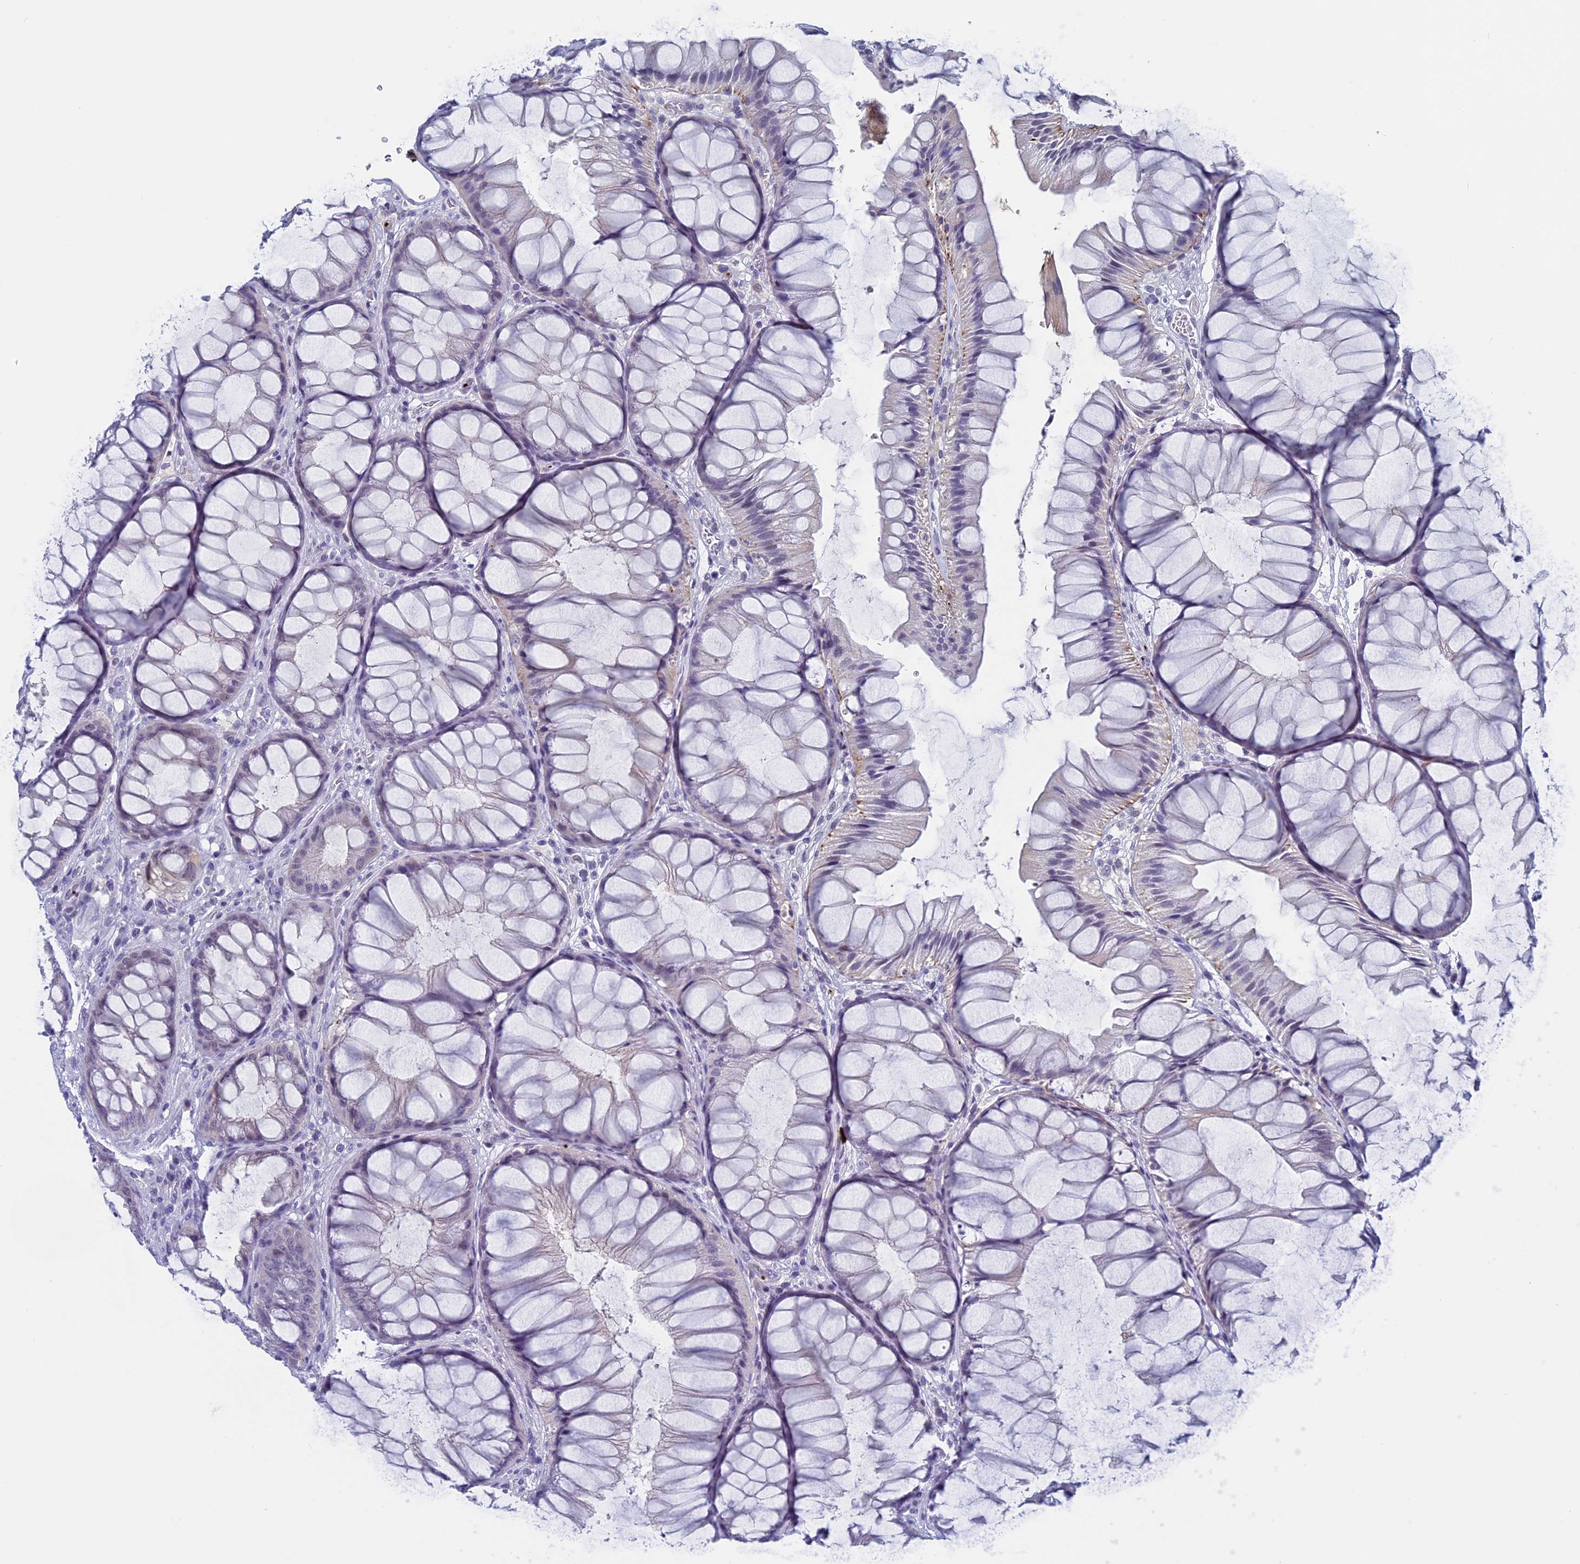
{"staining": {"intensity": "negative", "quantity": "none", "location": "none"}, "tissue": "colorectal cancer", "cell_type": "Tumor cells", "image_type": "cancer", "snomed": [{"axis": "morphology", "description": "Adenocarcinoma, NOS"}, {"axis": "topography", "description": "Rectum"}], "caption": "This is a histopathology image of immunohistochemistry (IHC) staining of colorectal adenocarcinoma, which shows no positivity in tumor cells. (DAB (3,3'-diaminobenzidine) immunohistochemistry, high magnification).", "gene": "AIFM2", "patient": {"sex": "male", "age": 63}}